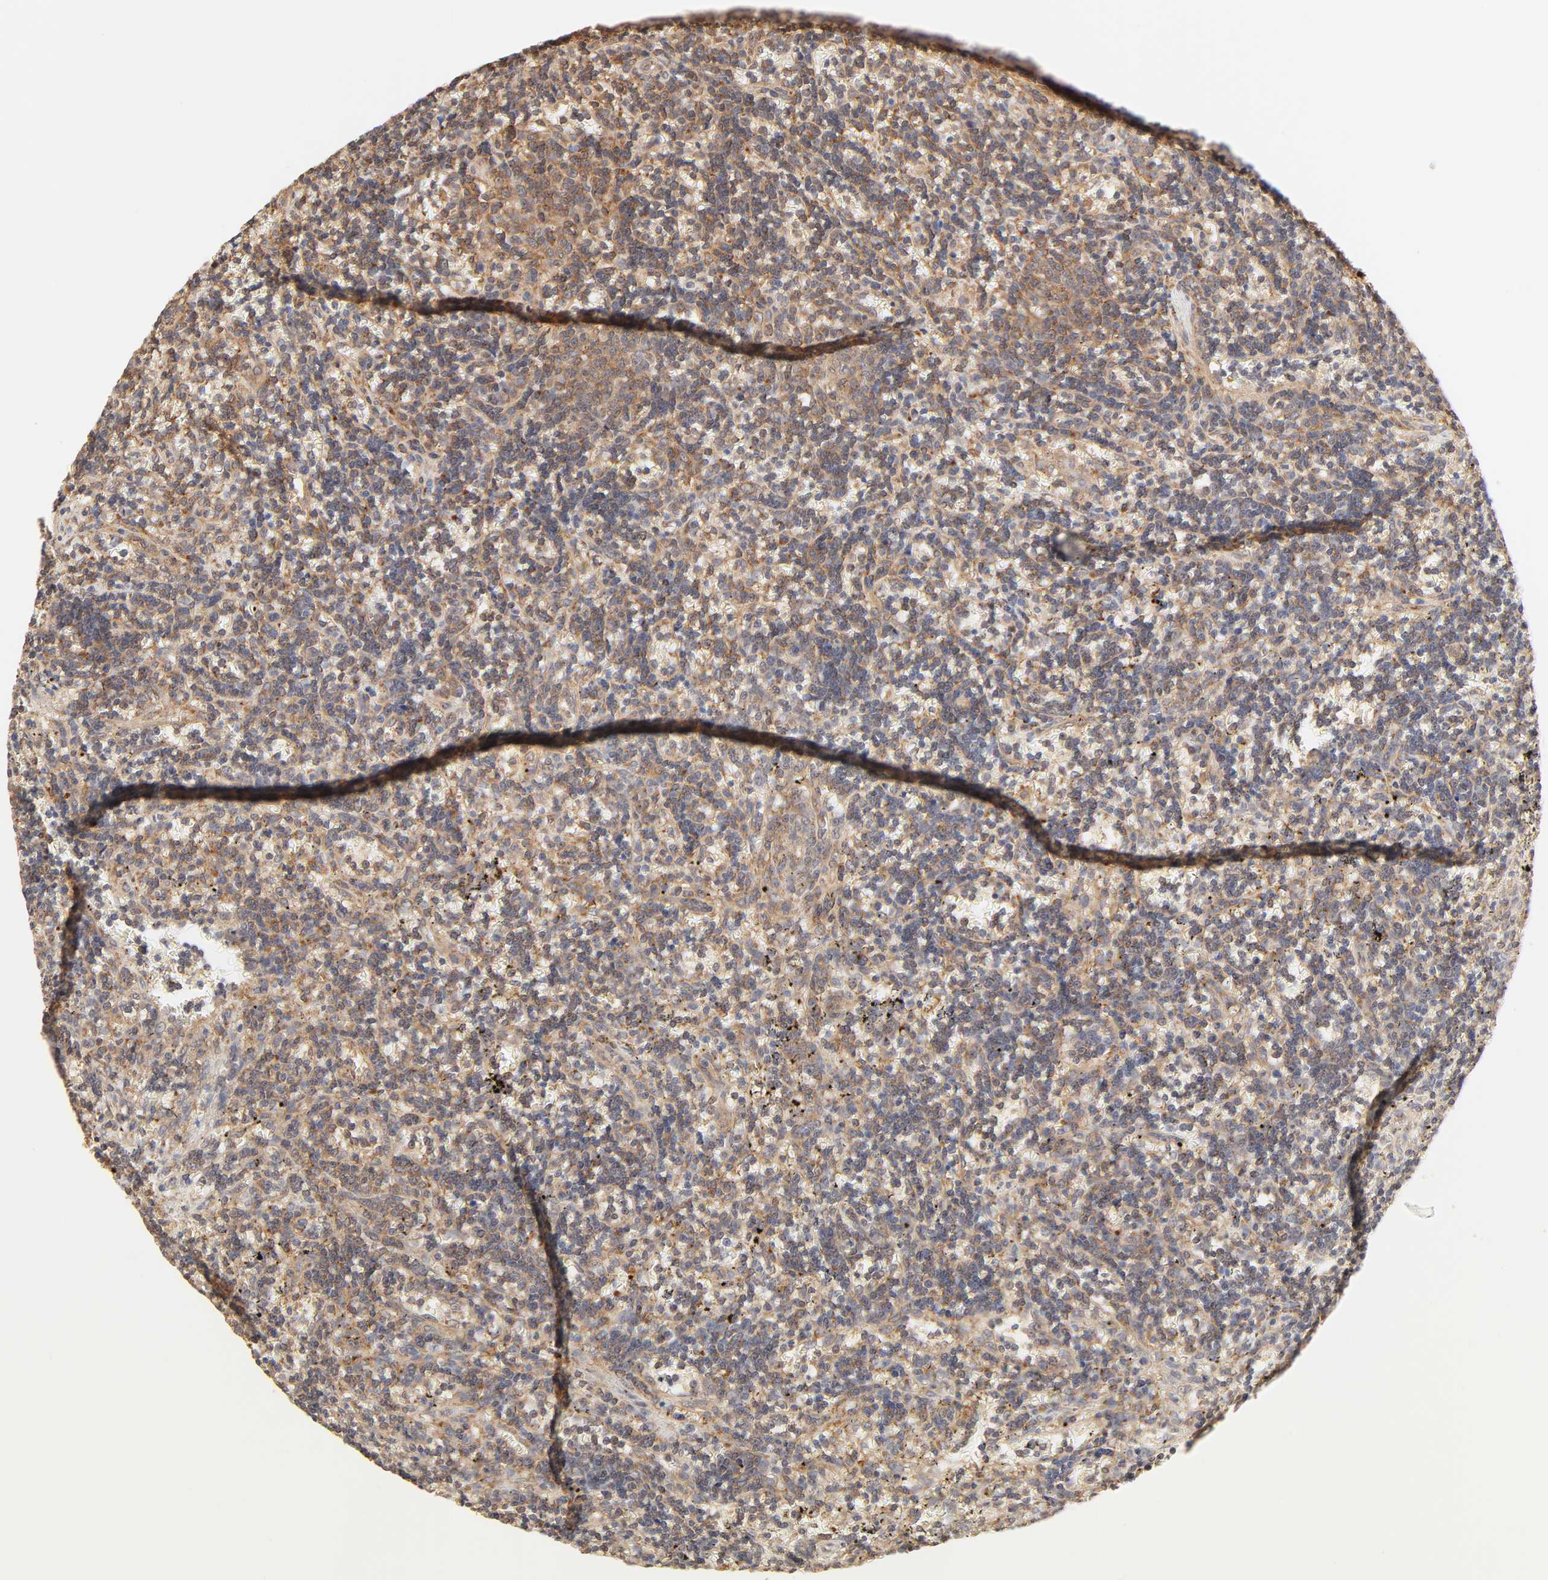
{"staining": {"intensity": "strong", "quantity": ">75%", "location": "cytoplasmic/membranous"}, "tissue": "lymphoma", "cell_type": "Tumor cells", "image_type": "cancer", "snomed": [{"axis": "morphology", "description": "Malignant lymphoma, non-Hodgkin's type, Low grade"}, {"axis": "topography", "description": "Spleen"}], "caption": "Immunohistochemical staining of human lymphoma reveals strong cytoplasmic/membranous protein expression in about >75% of tumor cells.", "gene": "EPS8", "patient": {"sex": "male", "age": 60}}